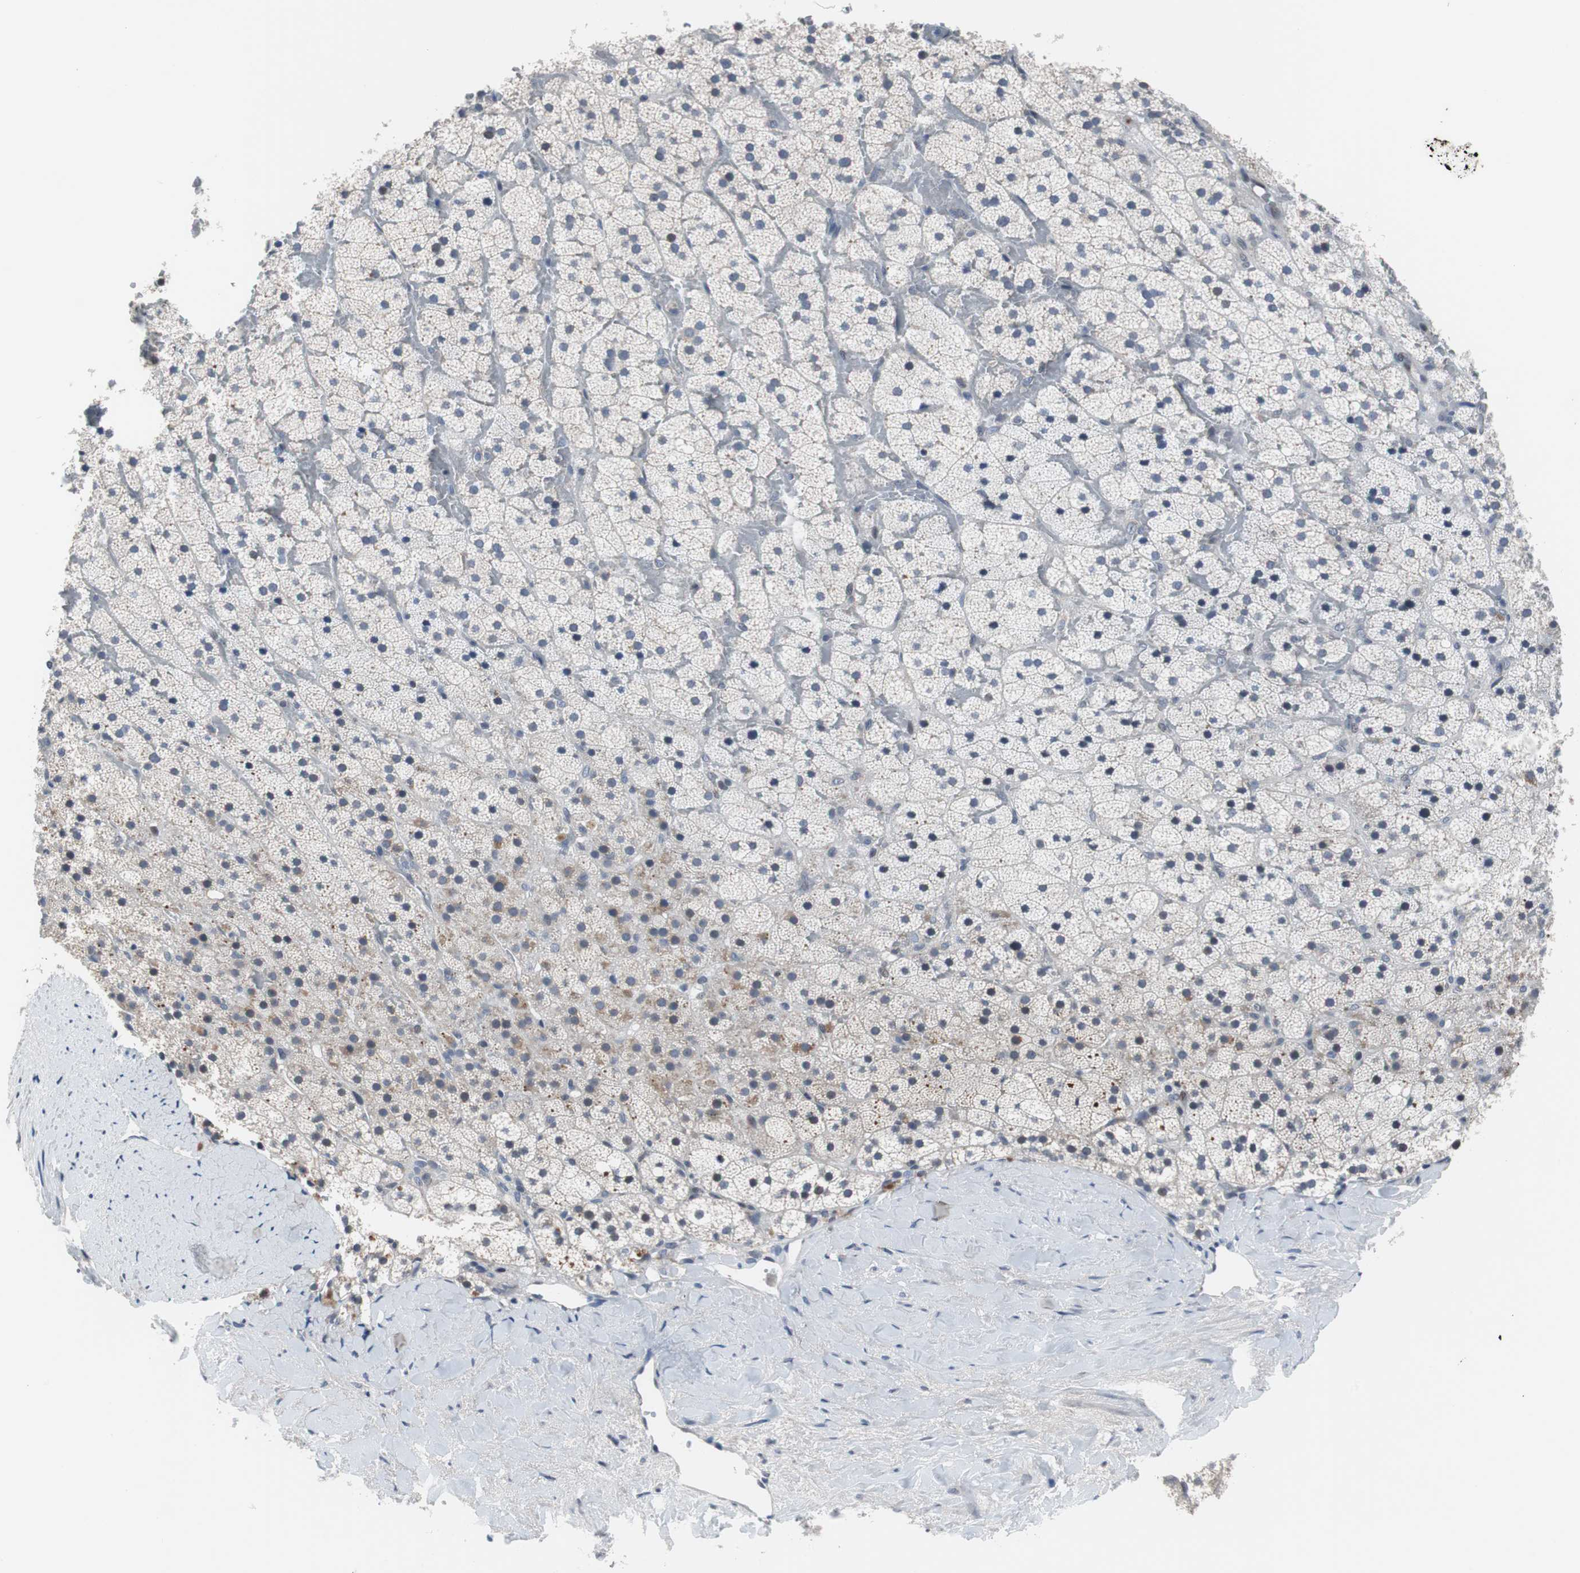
{"staining": {"intensity": "weak", "quantity": "<25%", "location": "cytoplasmic/membranous"}, "tissue": "adrenal gland", "cell_type": "Glandular cells", "image_type": "normal", "snomed": [{"axis": "morphology", "description": "Normal tissue, NOS"}, {"axis": "topography", "description": "Adrenal gland"}], "caption": "A photomicrograph of adrenal gland stained for a protein displays no brown staining in glandular cells.", "gene": "TP63", "patient": {"sex": "male", "age": 35}}